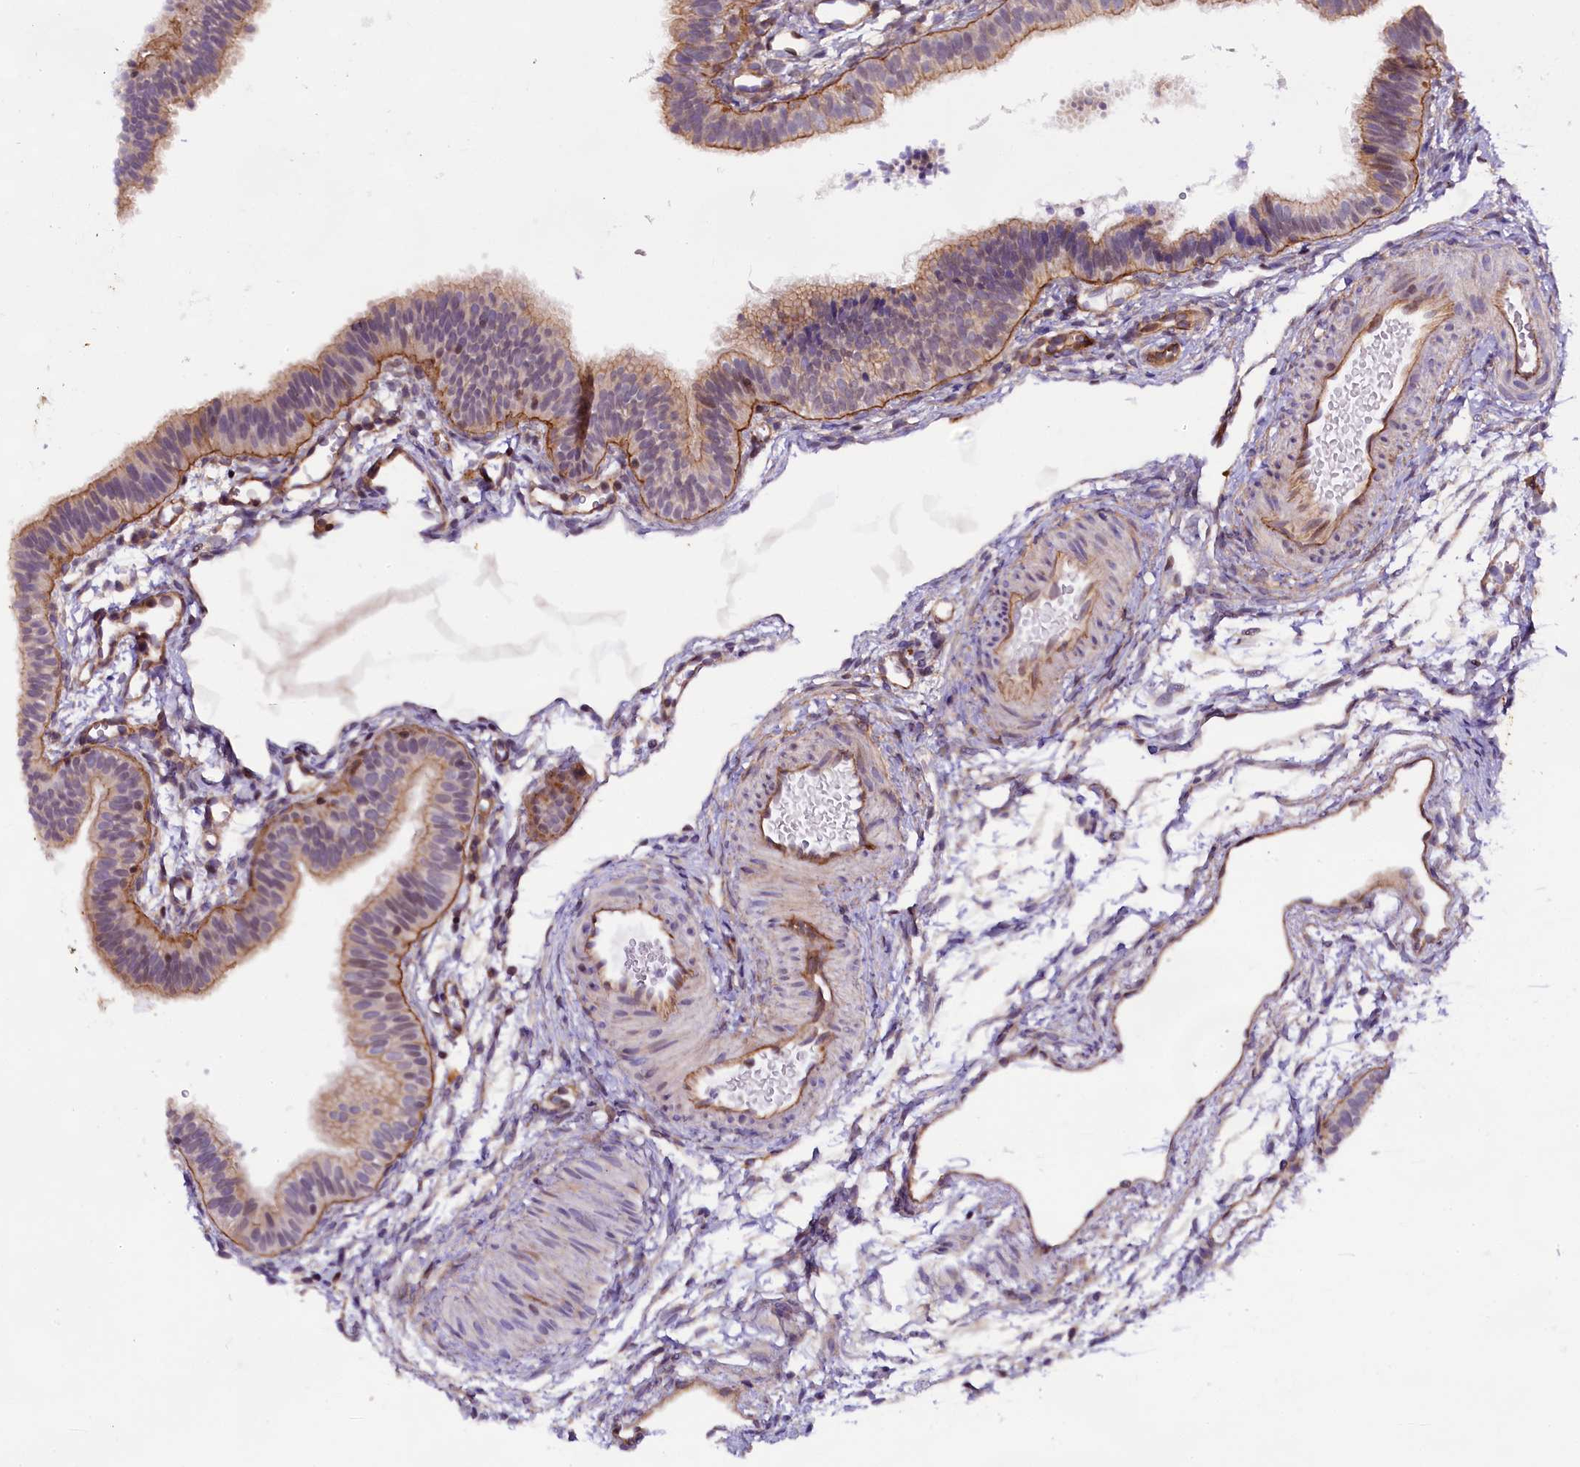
{"staining": {"intensity": "moderate", "quantity": "<25%", "location": "cytoplasmic/membranous"}, "tissue": "fallopian tube", "cell_type": "Glandular cells", "image_type": "normal", "snomed": [{"axis": "morphology", "description": "Normal tissue, NOS"}, {"axis": "topography", "description": "Fallopian tube"}], "caption": "Immunohistochemical staining of unremarkable fallopian tube exhibits low levels of moderate cytoplasmic/membranous staining in approximately <25% of glandular cells. The protein is shown in brown color, while the nuclei are stained blue.", "gene": "SP4", "patient": {"sex": "female", "age": 35}}